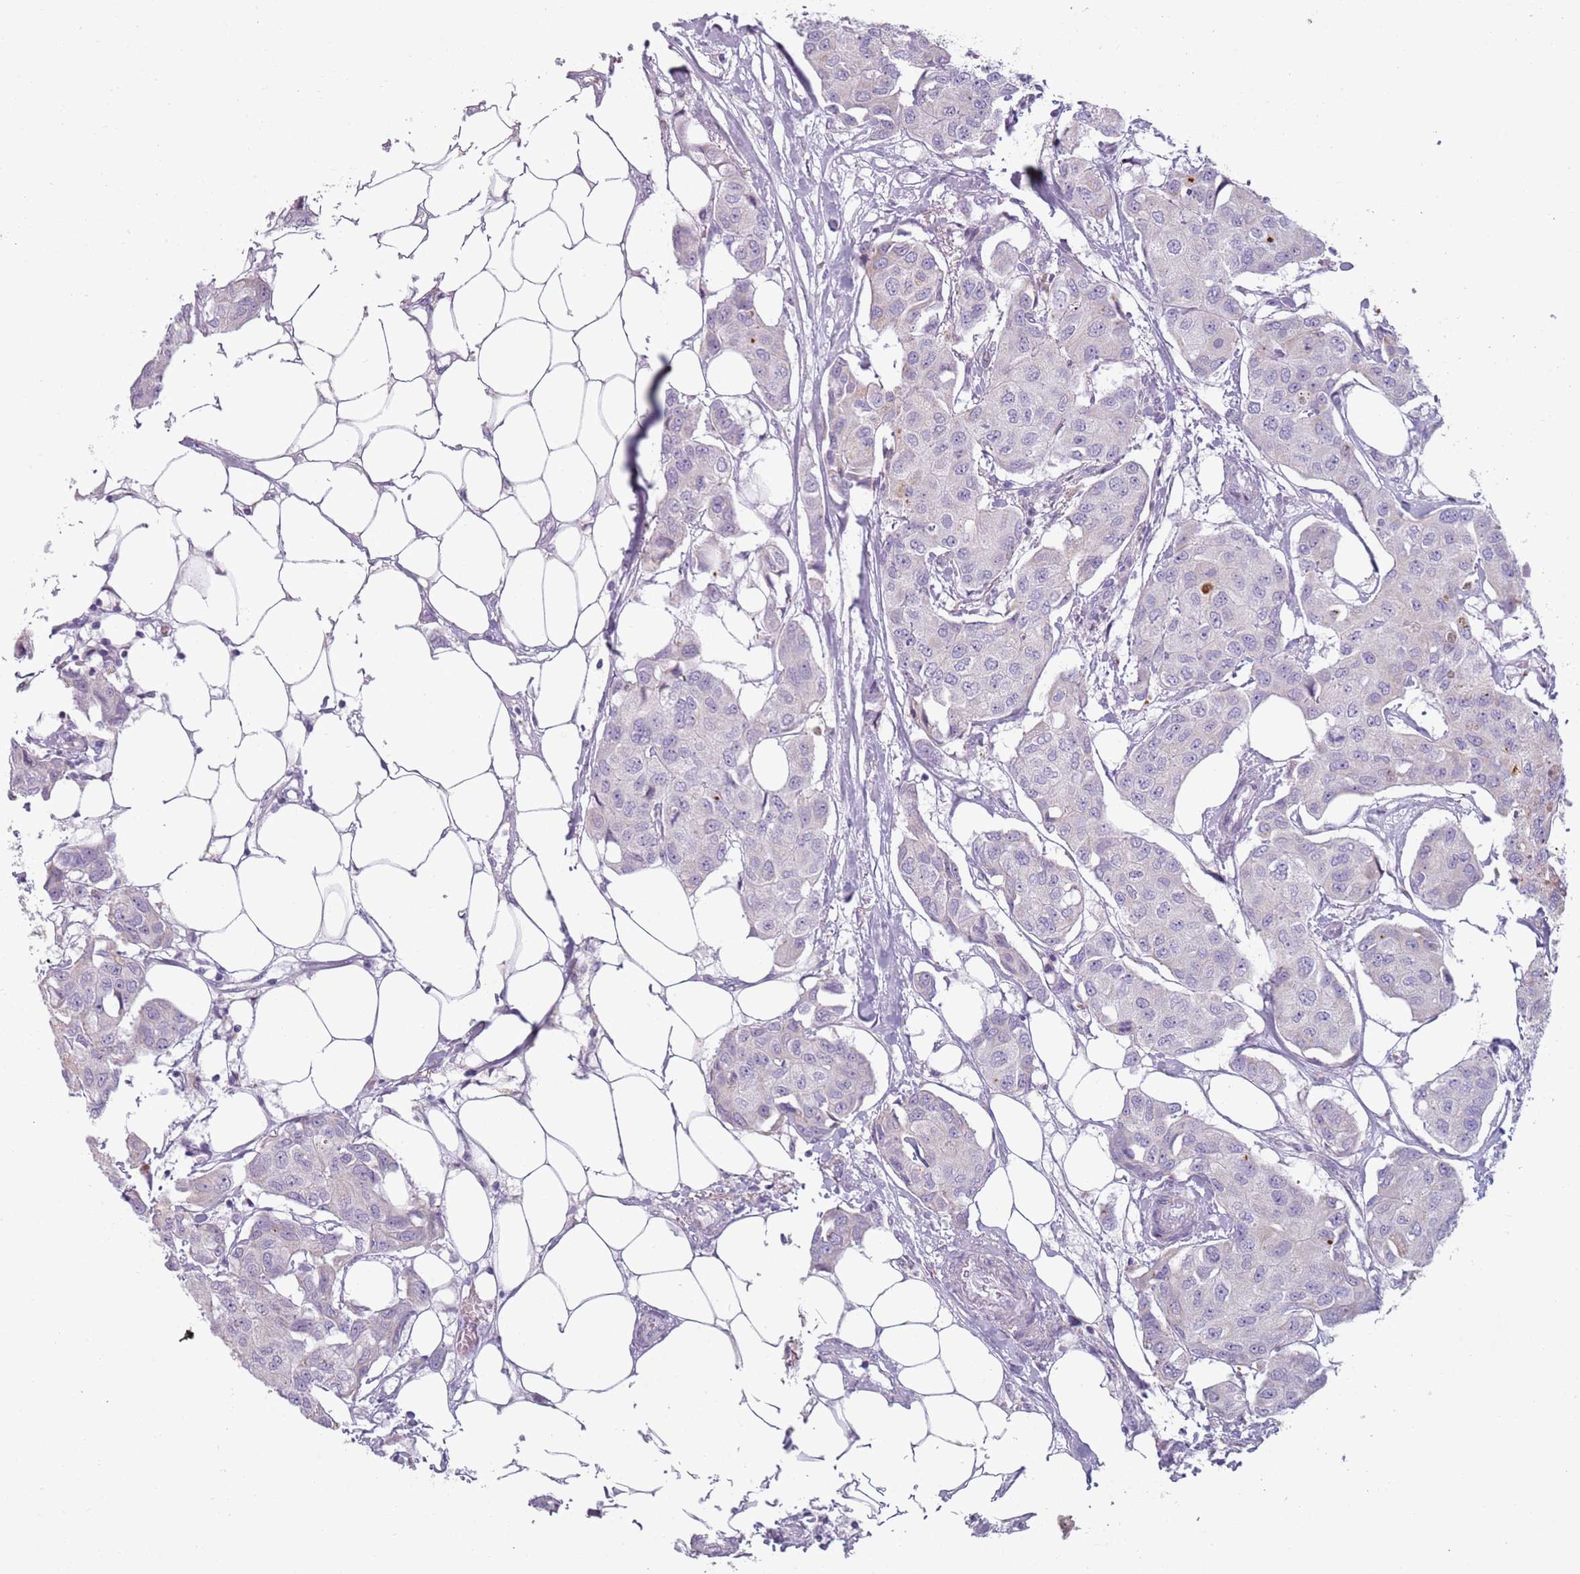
{"staining": {"intensity": "negative", "quantity": "none", "location": "none"}, "tissue": "breast cancer", "cell_type": "Tumor cells", "image_type": "cancer", "snomed": [{"axis": "morphology", "description": "Duct carcinoma"}, {"axis": "topography", "description": "Breast"}, {"axis": "topography", "description": "Lymph node"}], "caption": "Breast cancer was stained to show a protein in brown. There is no significant positivity in tumor cells. (IHC, brightfield microscopy, high magnification).", "gene": "MEGF8", "patient": {"sex": "female", "age": 80}}